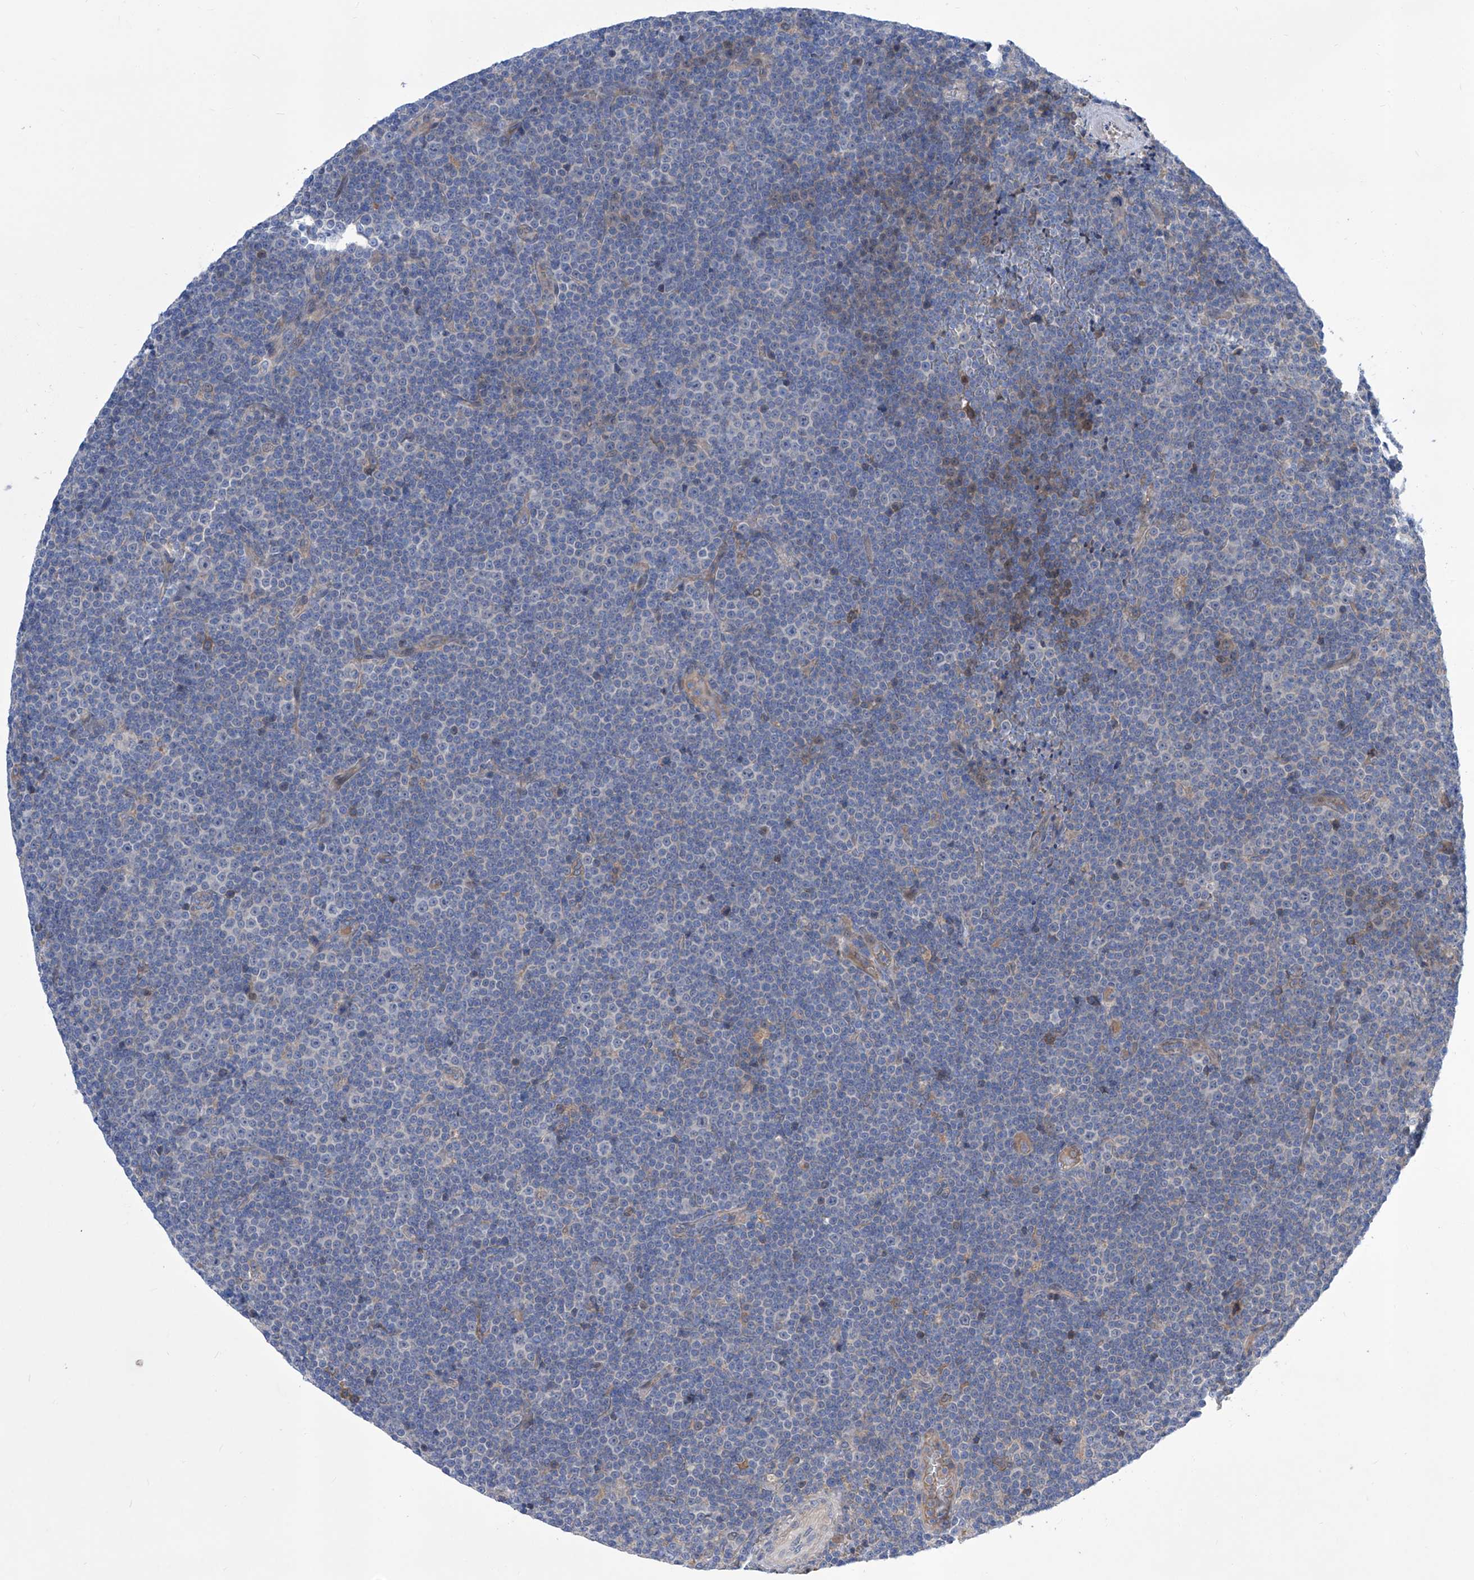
{"staining": {"intensity": "negative", "quantity": "none", "location": "none"}, "tissue": "lymphoma", "cell_type": "Tumor cells", "image_type": "cancer", "snomed": [{"axis": "morphology", "description": "Malignant lymphoma, non-Hodgkin's type, Low grade"}, {"axis": "topography", "description": "Lymph node"}], "caption": "This is an immunohistochemistry micrograph of human lymphoma. There is no expression in tumor cells.", "gene": "SRBD1", "patient": {"sex": "female", "age": 67}}